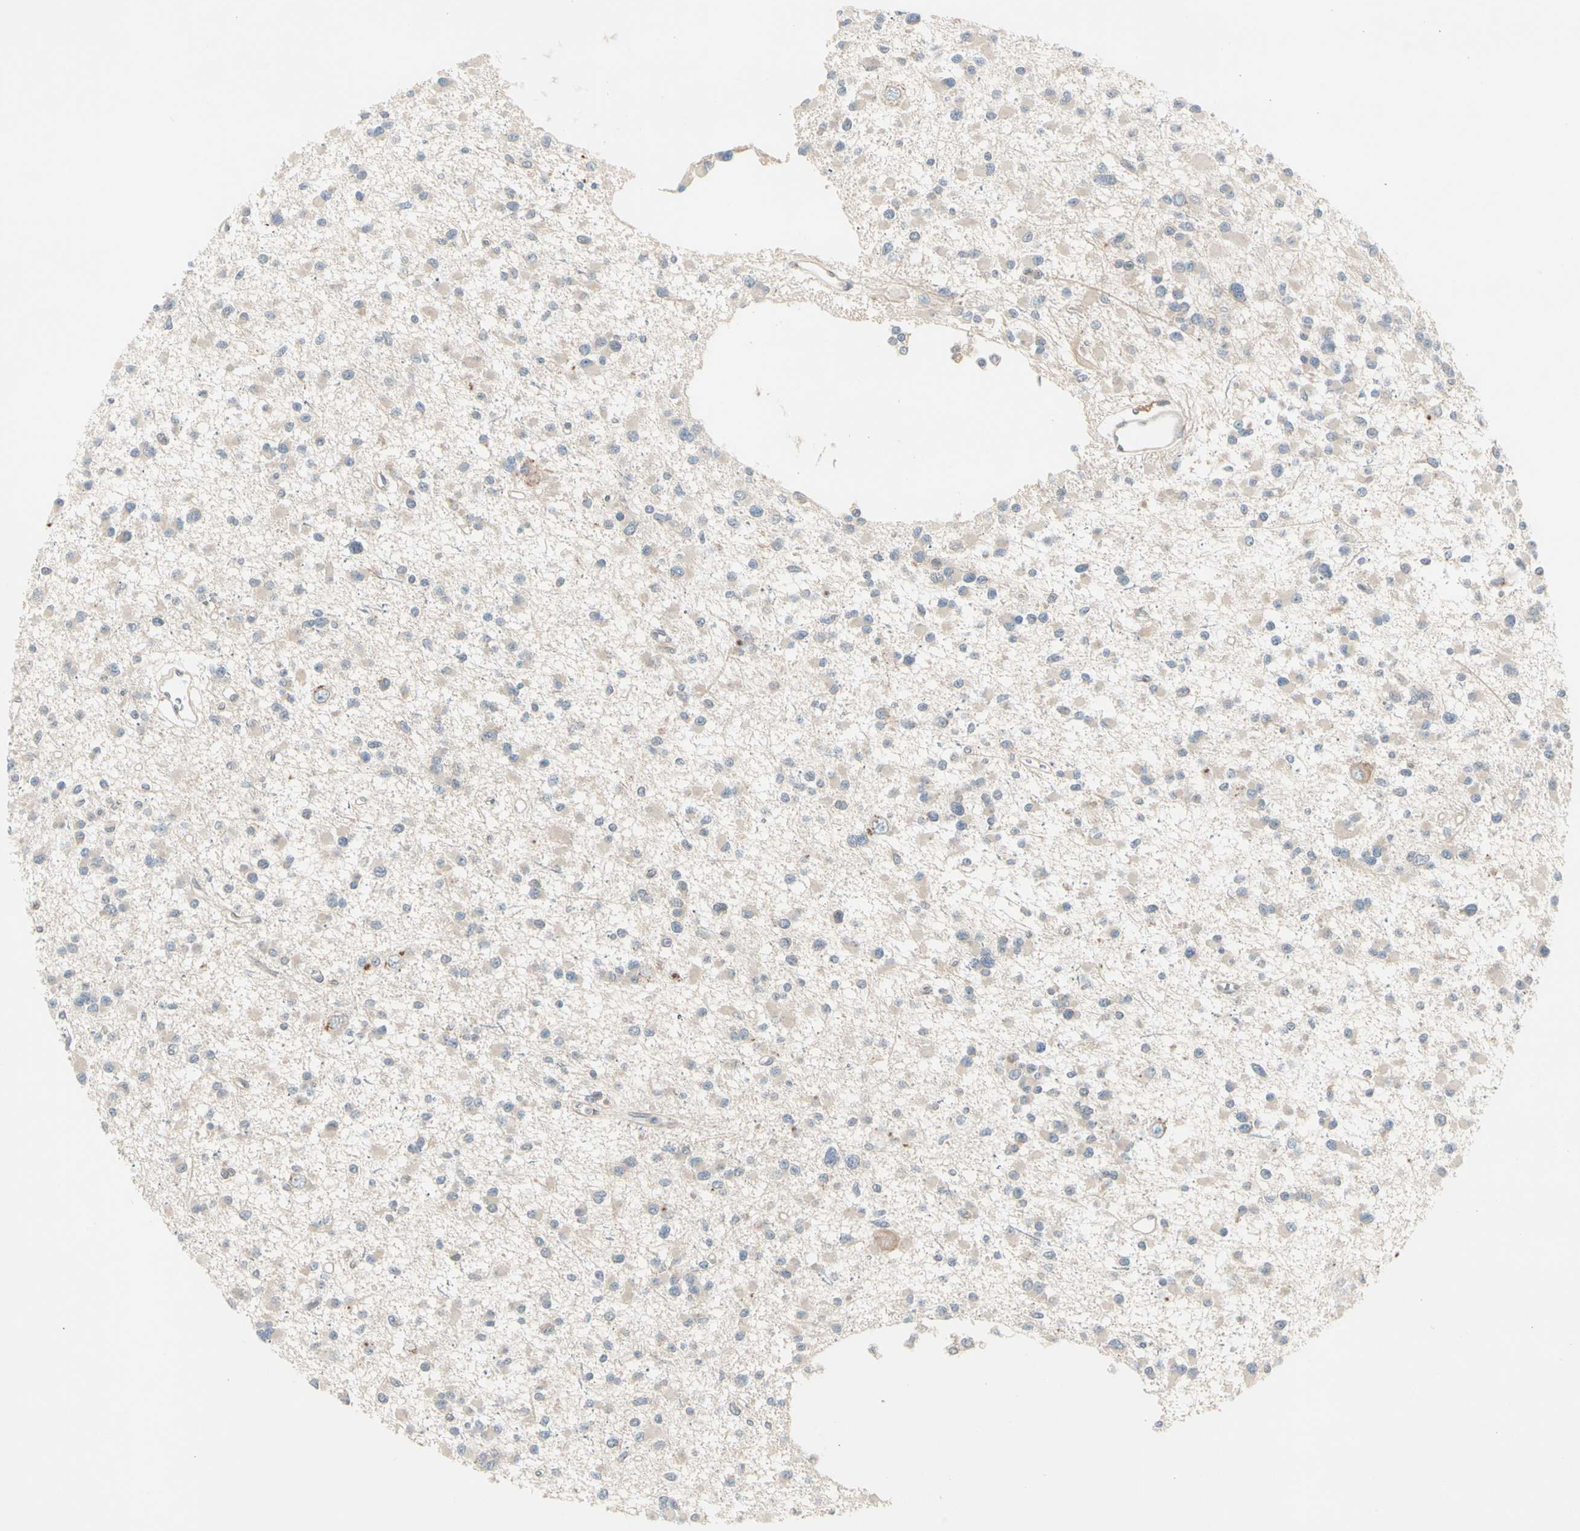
{"staining": {"intensity": "negative", "quantity": "none", "location": "none"}, "tissue": "glioma", "cell_type": "Tumor cells", "image_type": "cancer", "snomed": [{"axis": "morphology", "description": "Glioma, malignant, Low grade"}, {"axis": "topography", "description": "Brain"}], "caption": "Tumor cells show no significant positivity in glioma. (IHC, brightfield microscopy, high magnification).", "gene": "IL1R1", "patient": {"sex": "female", "age": 22}}